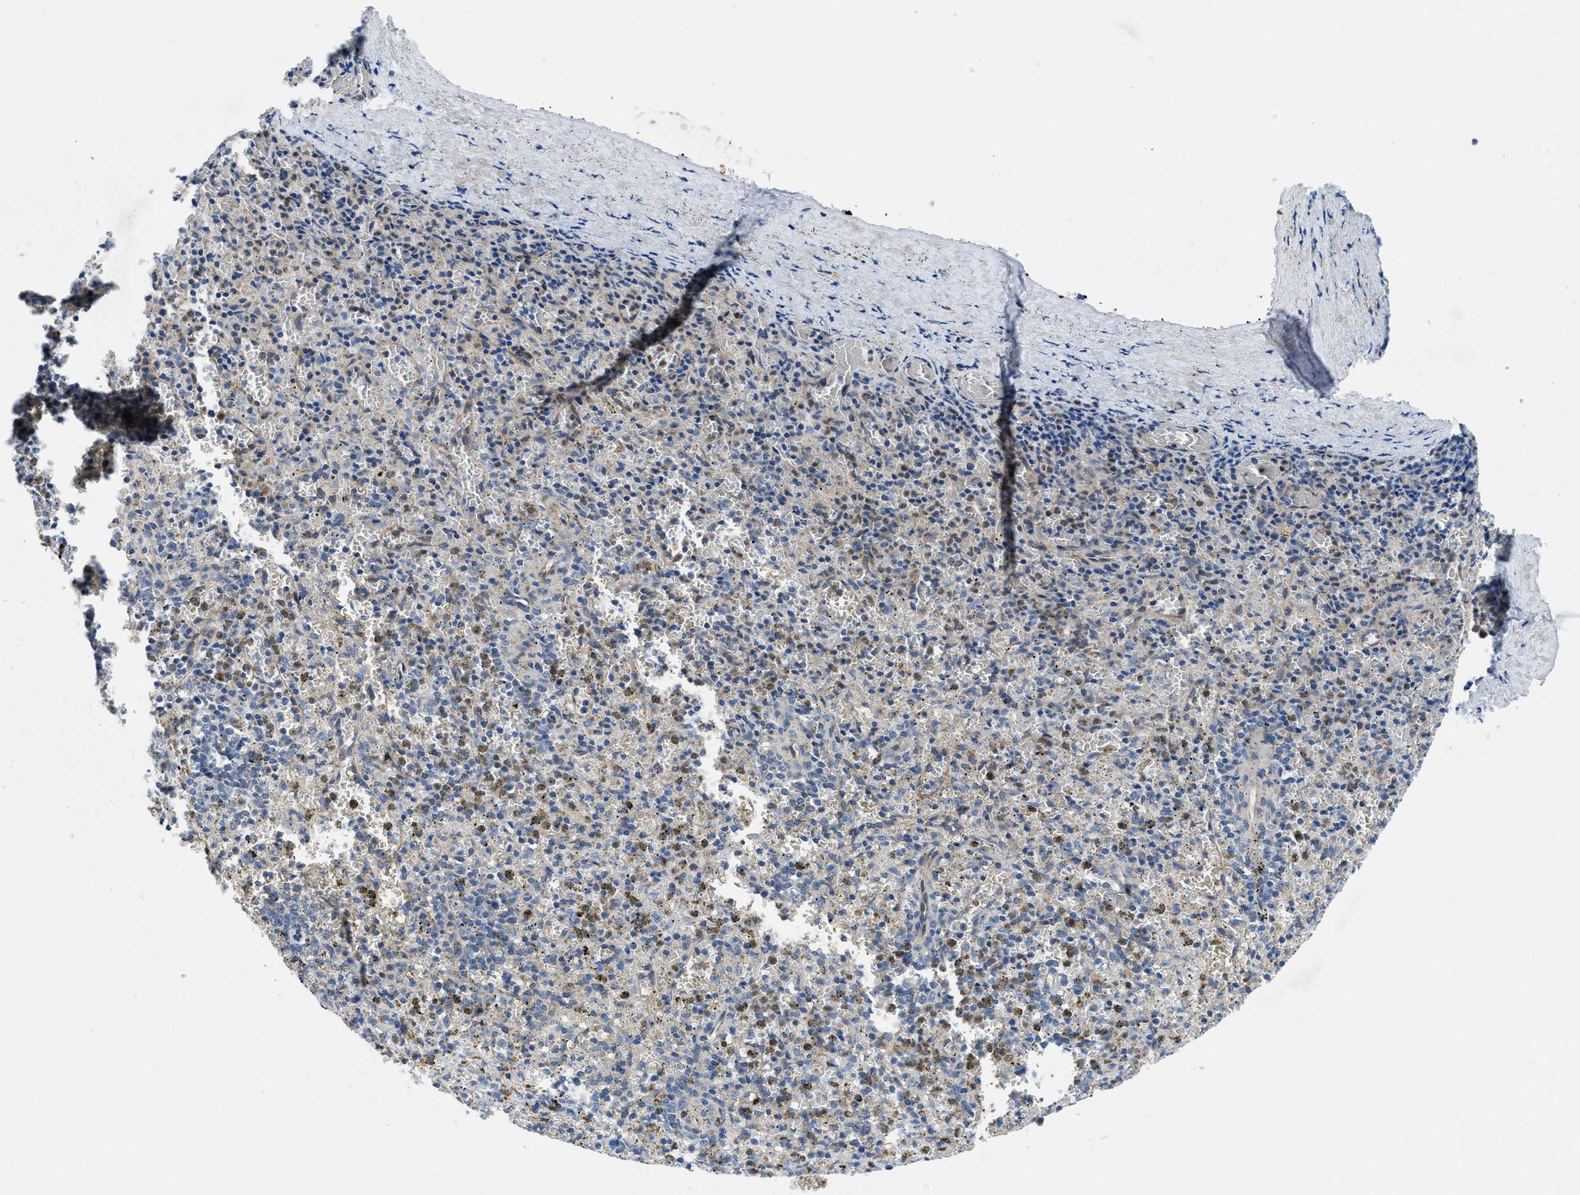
{"staining": {"intensity": "weak", "quantity": "<25%", "location": "cytoplasmic/membranous"}, "tissue": "spleen", "cell_type": "Cells in red pulp", "image_type": "normal", "snomed": [{"axis": "morphology", "description": "Normal tissue, NOS"}, {"axis": "topography", "description": "Spleen"}], "caption": "This is an immunohistochemistry (IHC) image of normal human spleen. There is no expression in cells in red pulp.", "gene": "PGR", "patient": {"sex": "male", "age": 72}}